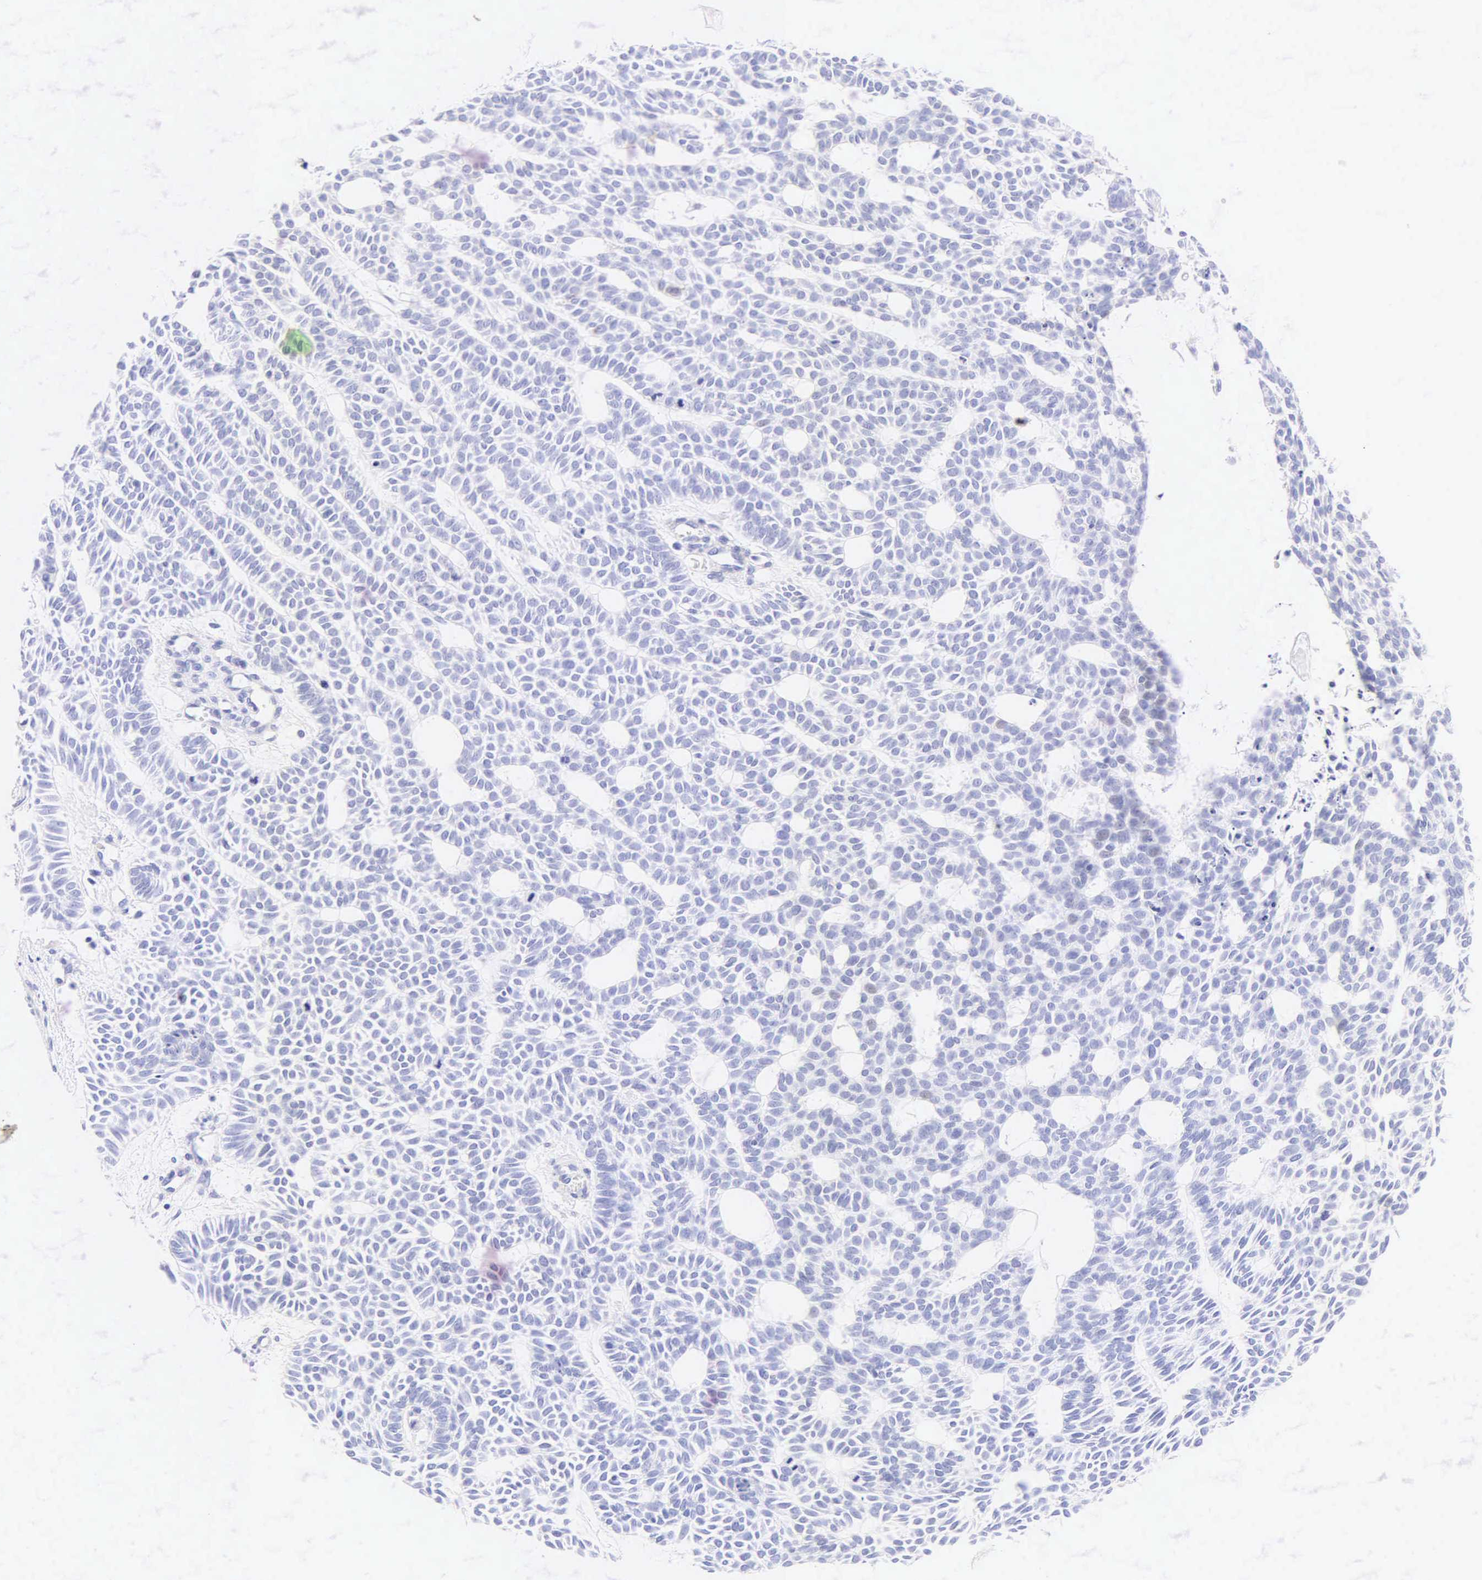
{"staining": {"intensity": "negative", "quantity": "none", "location": "none"}, "tissue": "skin cancer", "cell_type": "Tumor cells", "image_type": "cancer", "snomed": [{"axis": "morphology", "description": "Basal cell carcinoma"}, {"axis": "topography", "description": "Skin"}], "caption": "Immunohistochemistry (IHC) photomicrograph of skin cancer stained for a protein (brown), which exhibits no expression in tumor cells.", "gene": "CALD1", "patient": {"sex": "male", "age": 75}}